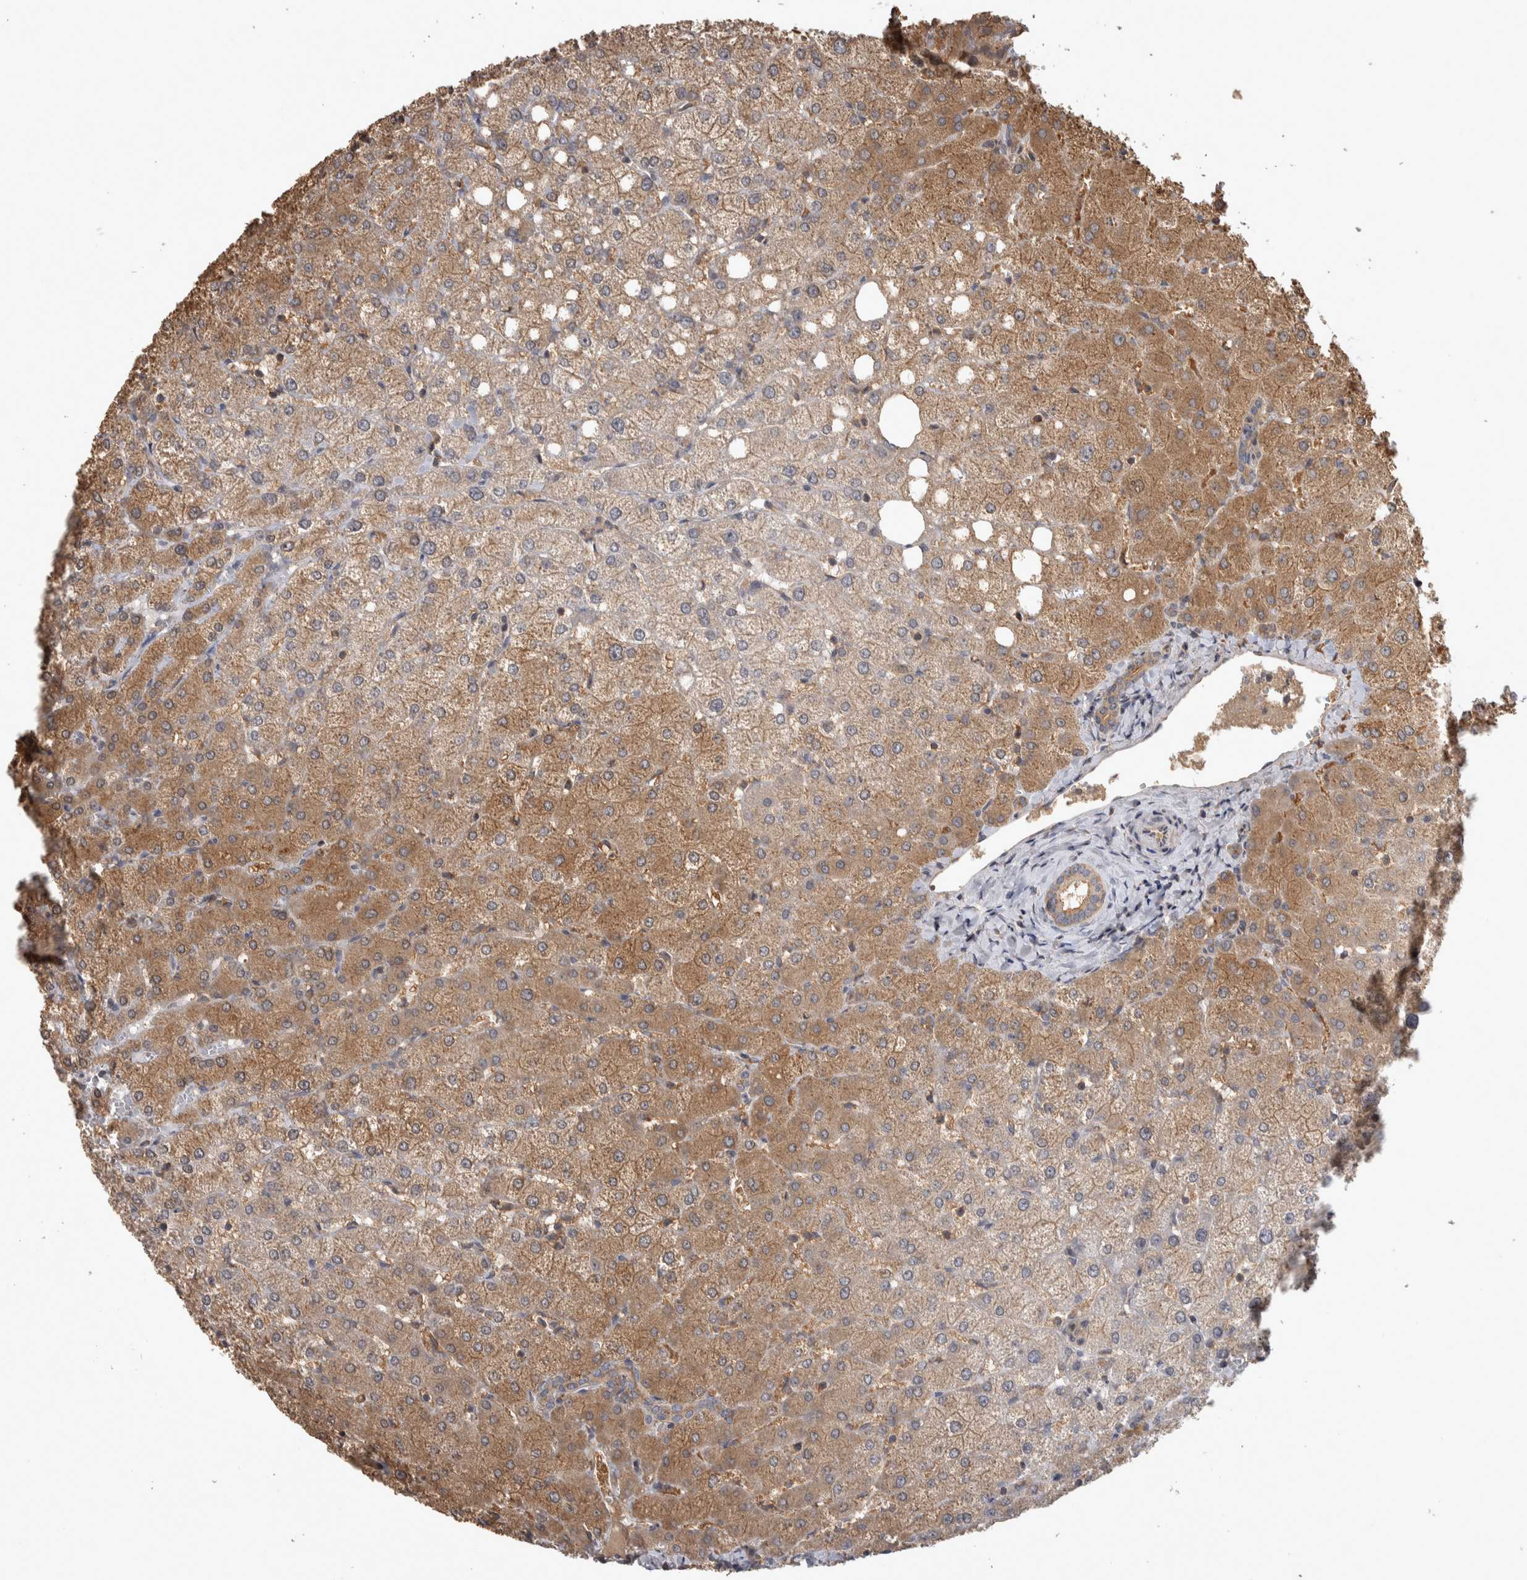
{"staining": {"intensity": "moderate", "quantity": "25%-75%", "location": "cytoplasmic/membranous"}, "tissue": "liver", "cell_type": "Cholangiocytes", "image_type": "normal", "snomed": [{"axis": "morphology", "description": "Normal tissue, NOS"}, {"axis": "topography", "description": "Liver"}], "caption": "Brown immunohistochemical staining in benign liver shows moderate cytoplasmic/membranous staining in approximately 25%-75% of cholangiocytes. The protein is shown in brown color, while the nuclei are stained blue.", "gene": "IFRD1", "patient": {"sex": "female", "age": 54}}